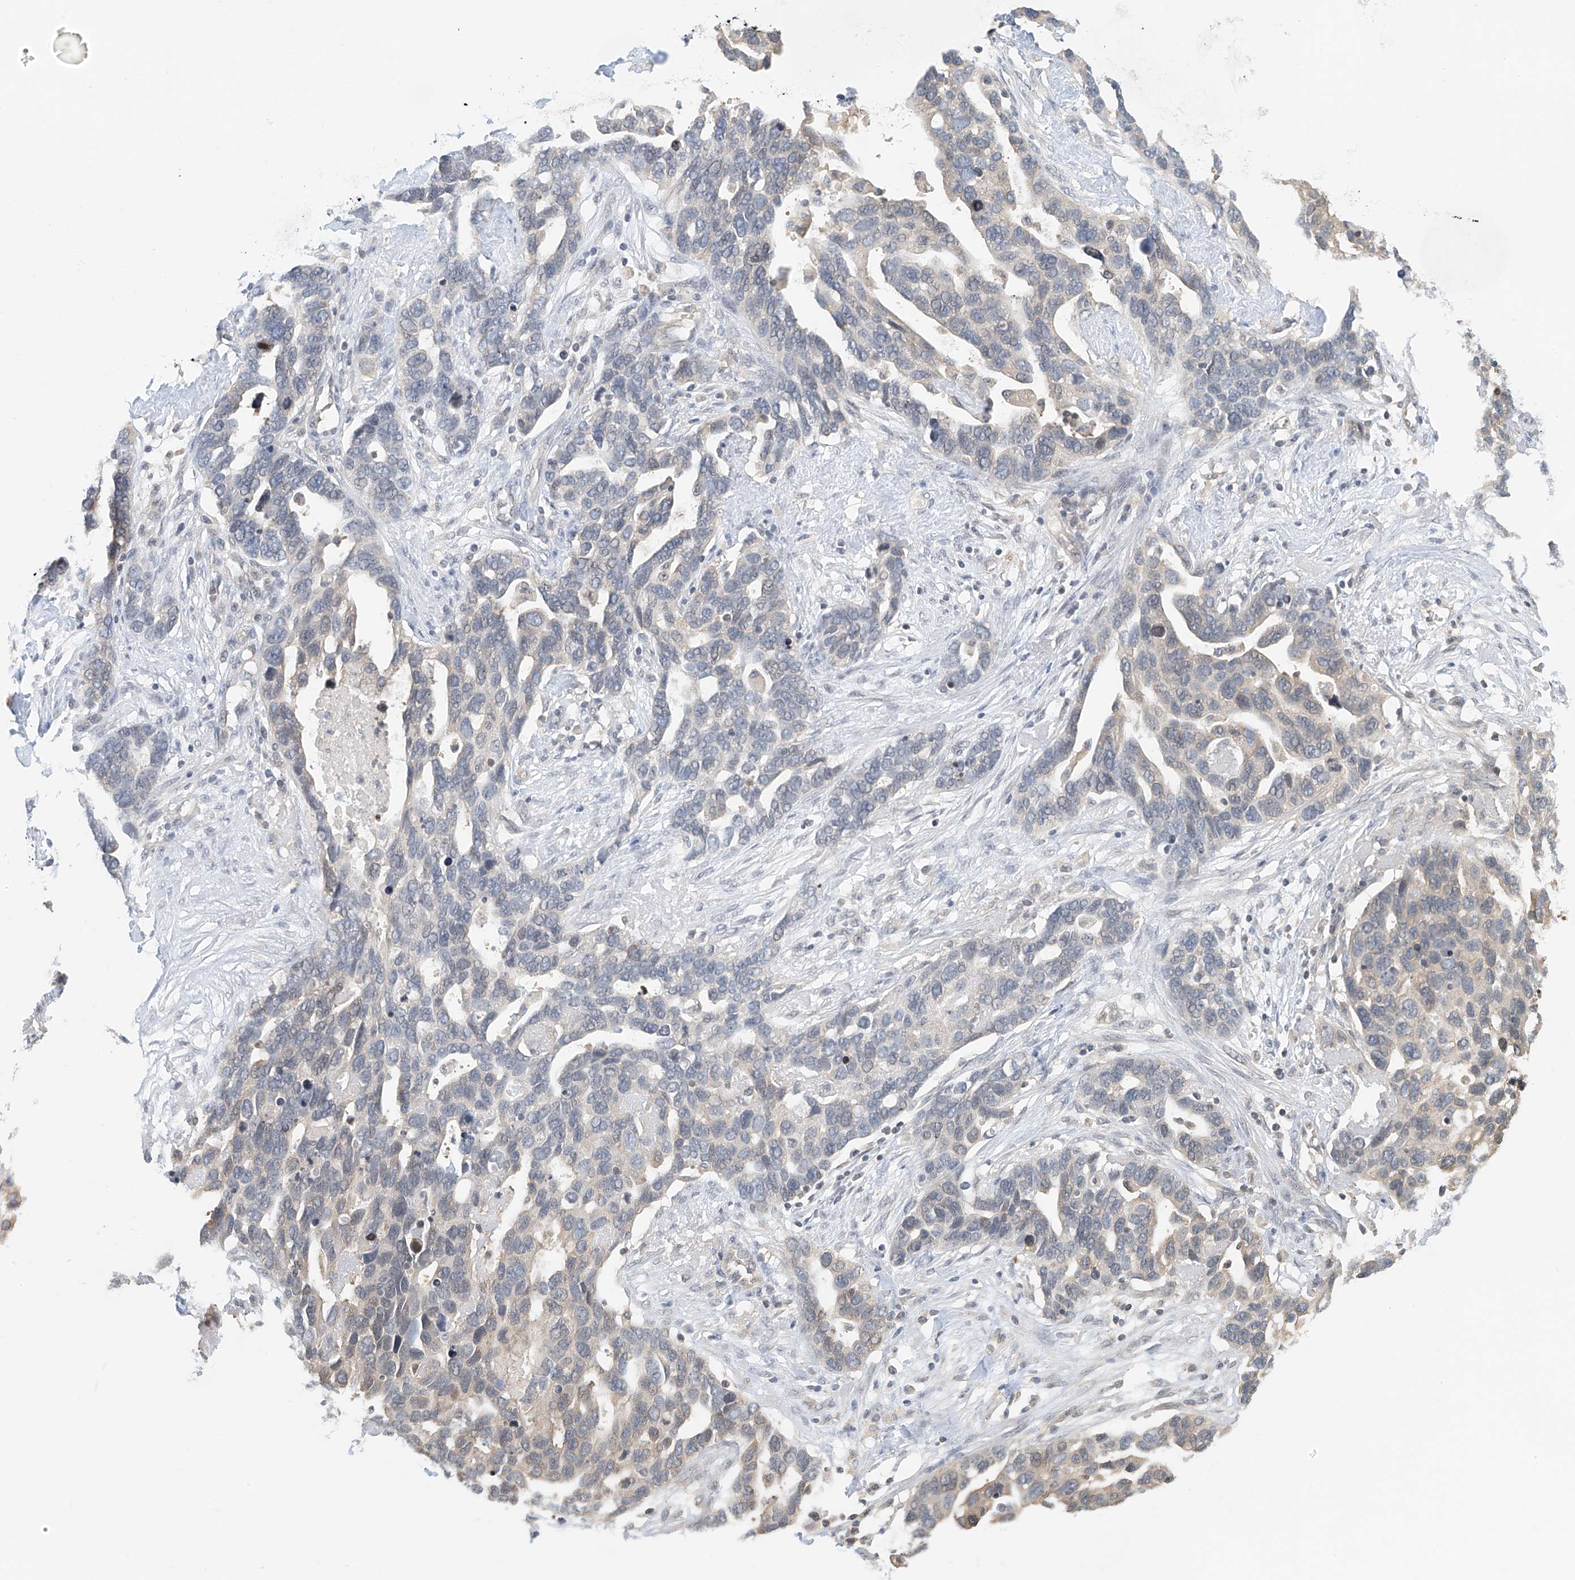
{"staining": {"intensity": "weak", "quantity": "<25%", "location": "cytoplasmic/membranous"}, "tissue": "ovarian cancer", "cell_type": "Tumor cells", "image_type": "cancer", "snomed": [{"axis": "morphology", "description": "Cystadenocarcinoma, serous, NOS"}, {"axis": "topography", "description": "Ovary"}], "caption": "An IHC histopathology image of ovarian cancer is shown. There is no staining in tumor cells of ovarian cancer.", "gene": "PPA2", "patient": {"sex": "female", "age": 54}}